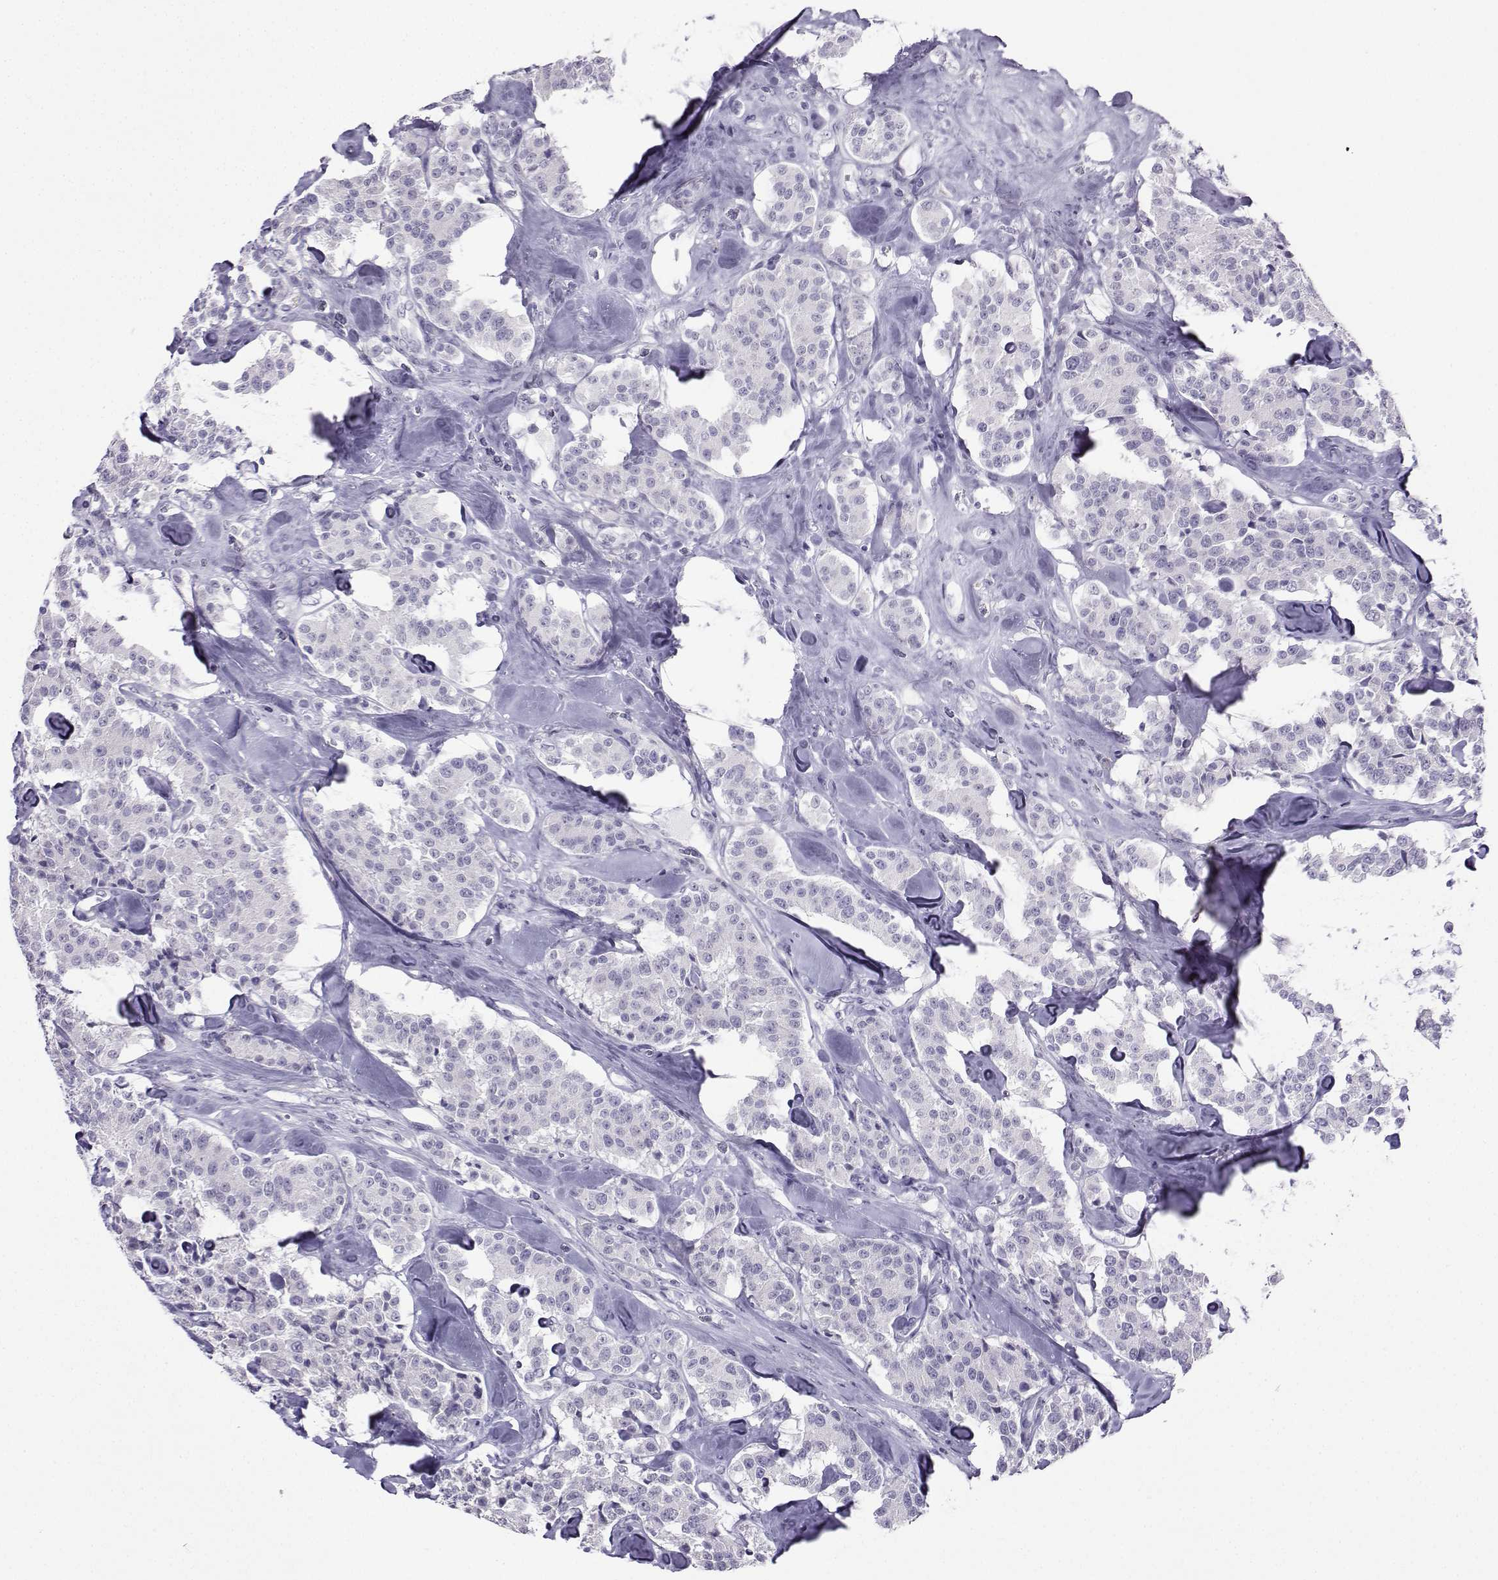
{"staining": {"intensity": "negative", "quantity": "none", "location": "none"}, "tissue": "carcinoid", "cell_type": "Tumor cells", "image_type": "cancer", "snomed": [{"axis": "morphology", "description": "Carcinoid, malignant, NOS"}, {"axis": "topography", "description": "Pancreas"}], "caption": "This is a micrograph of IHC staining of carcinoid (malignant), which shows no staining in tumor cells.", "gene": "KIF17", "patient": {"sex": "male", "age": 41}}